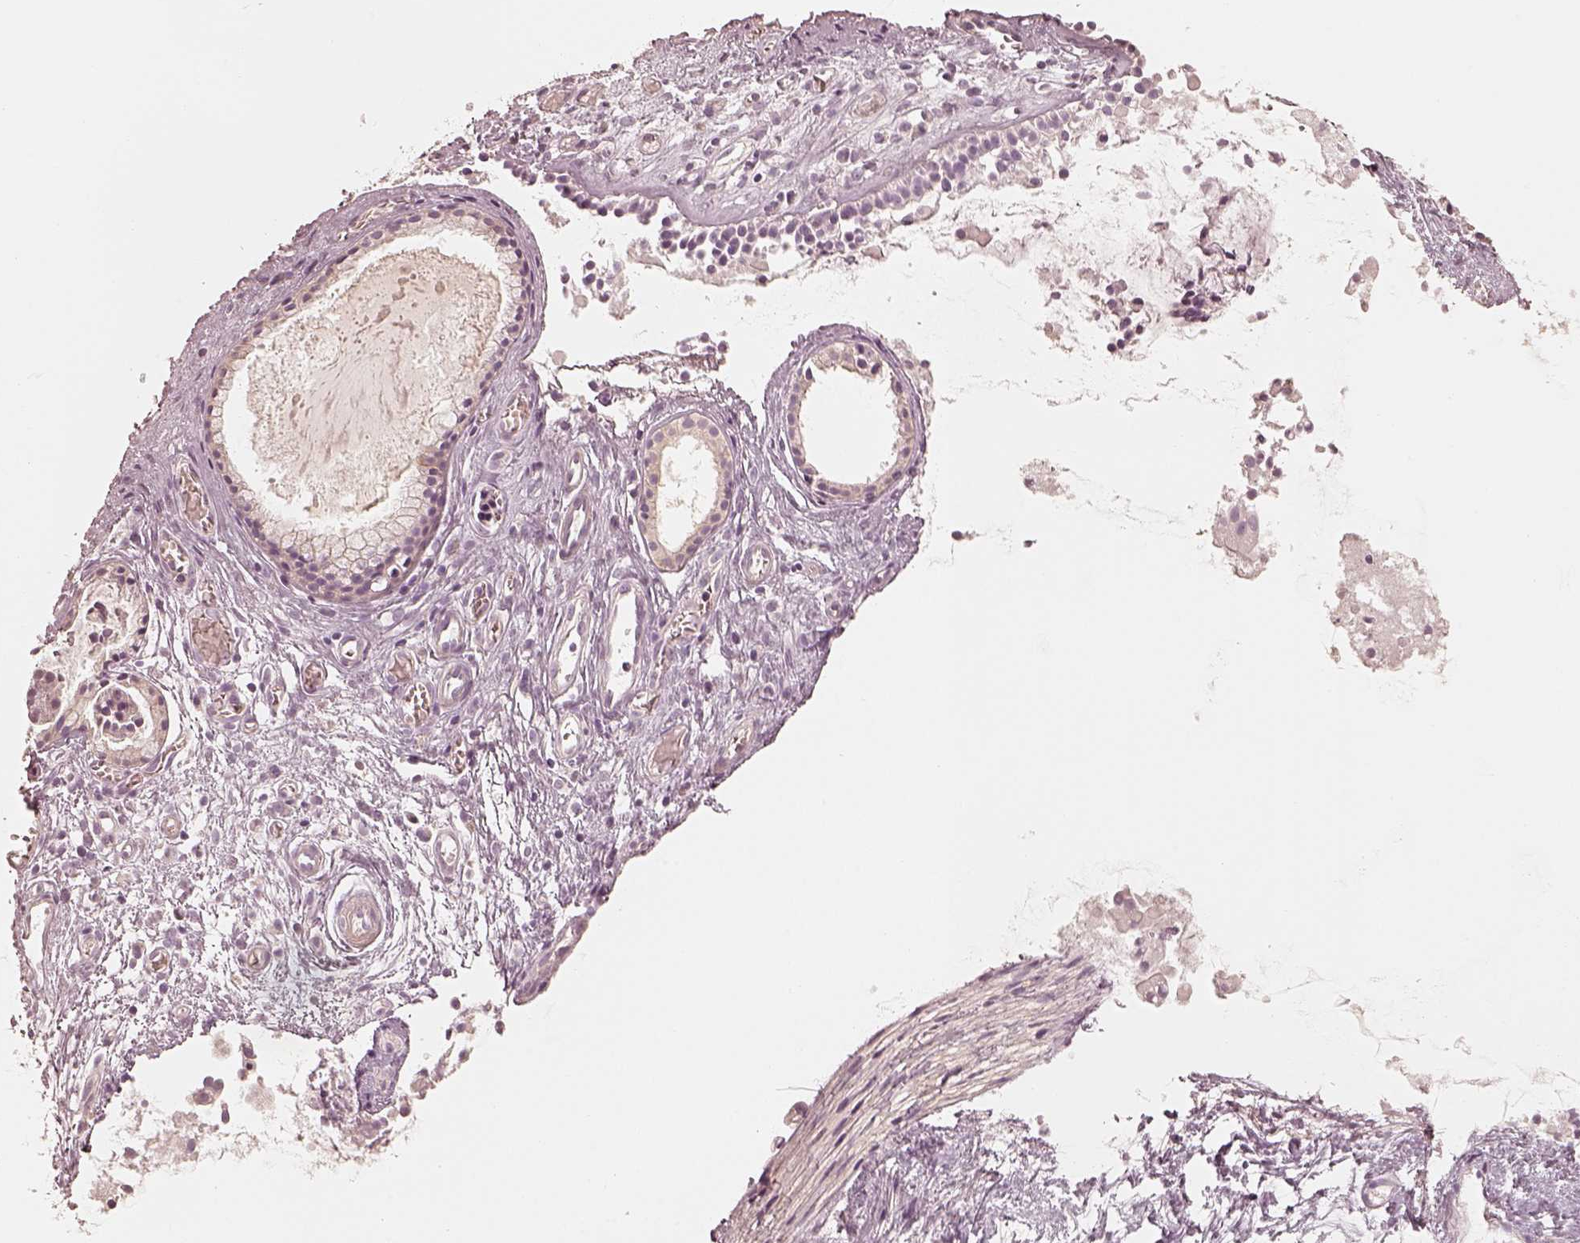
{"staining": {"intensity": "negative", "quantity": "none", "location": "none"}, "tissue": "nasopharynx", "cell_type": "Respiratory epithelial cells", "image_type": "normal", "snomed": [{"axis": "morphology", "description": "Normal tissue, NOS"}, {"axis": "topography", "description": "Nasopharynx"}], "caption": "This is an immunohistochemistry micrograph of normal nasopharynx. There is no staining in respiratory epithelial cells.", "gene": "FMNL2", "patient": {"sex": "male", "age": 31}}